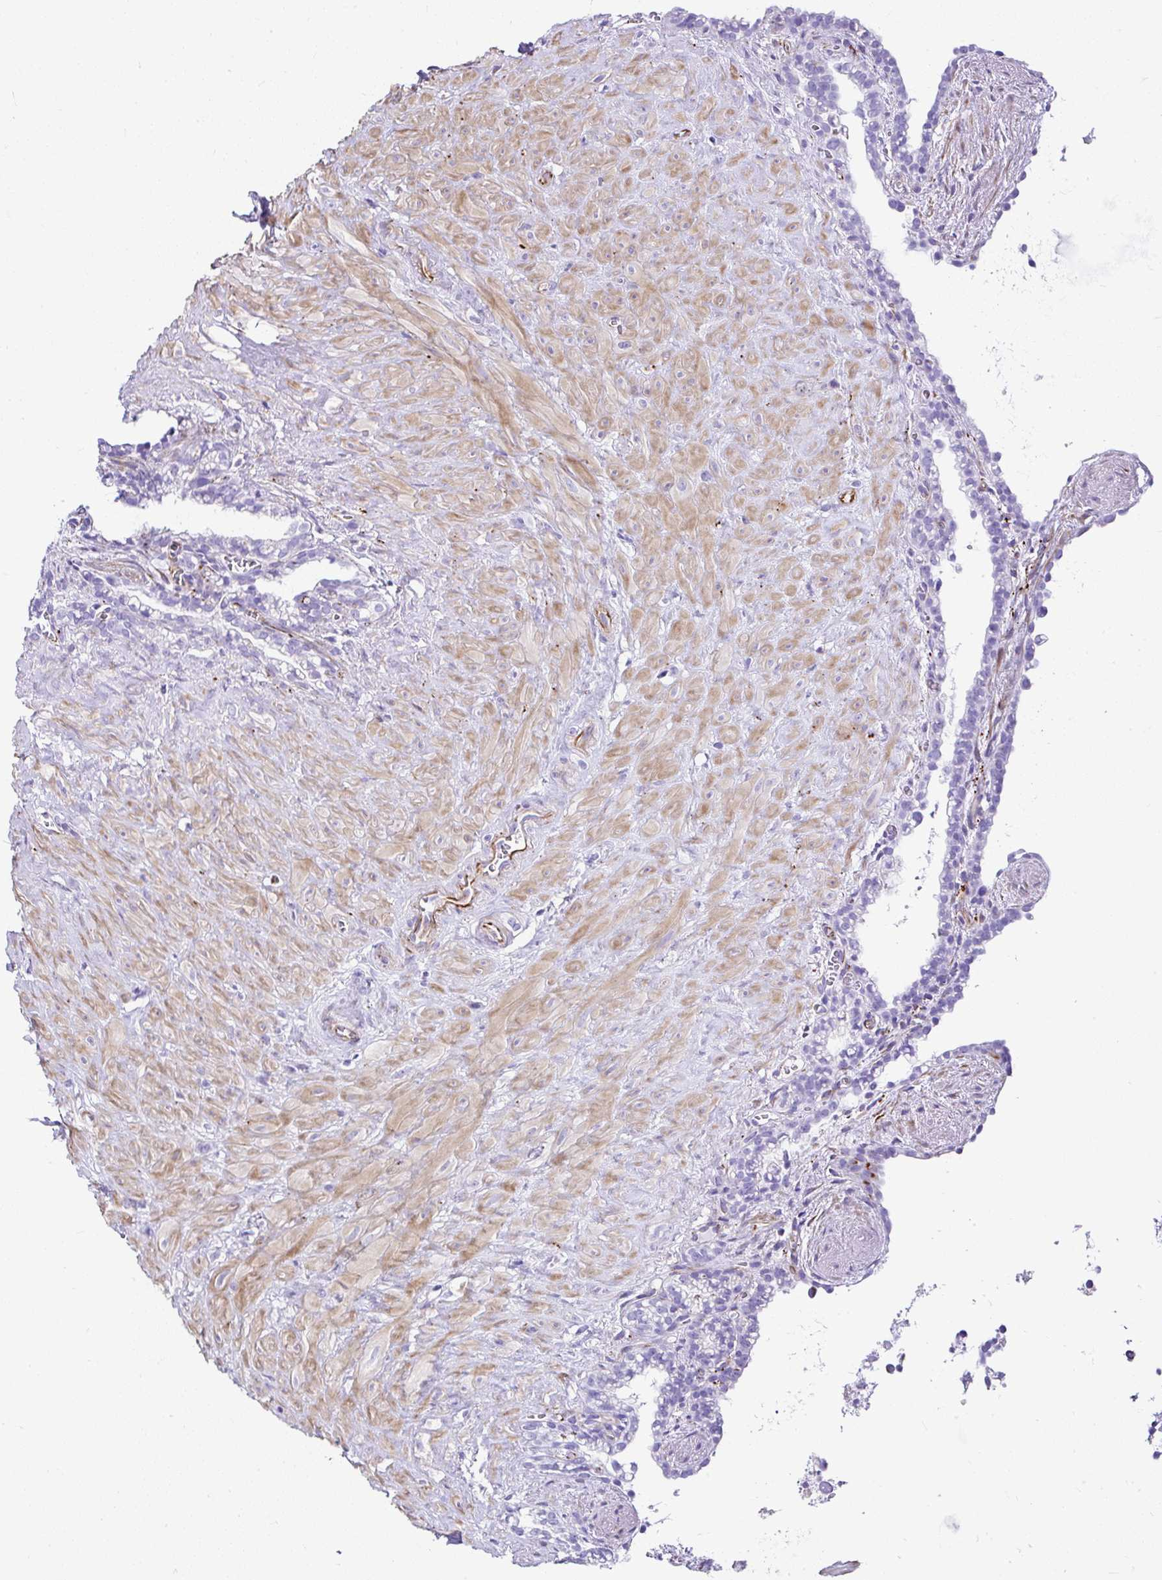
{"staining": {"intensity": "negative", "quantity": "none", "location": "none"}, "tissue": "seminal vesicle", "cell_type": "Glandular cells", "image_type": "normal", "snomed": [{"axis": "morphology", "description": "Normal tissue, NOS"}, {"axis": "topography", "description": "Seminal veicle"}], "caption": "Human seminal vesicle stained for a protein using immunohistochemistry demonstrates no staining in glandular cells.", "gene": "DEPDC5", "patient": {"sex": "male", "age": 76}}